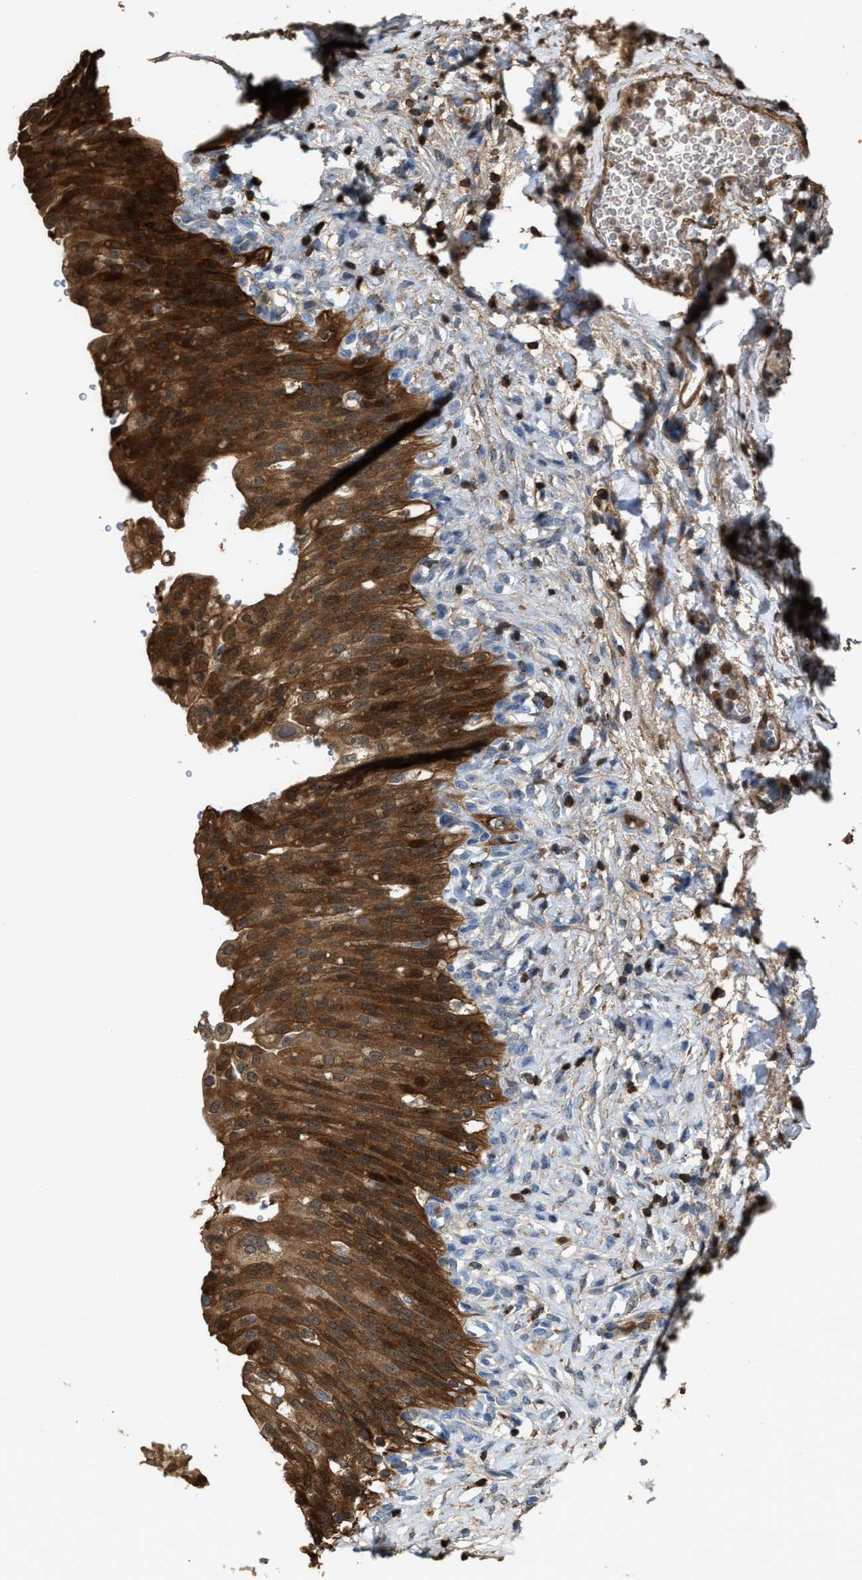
{"staining": {"intensity": "strong", "quantity": ">75%", "location": "cytoplasmic/membranous"}, "tissue": "urinary bladder", "cell_type": "Urothelial cells", "image_type": "normal", "snomed": [{"axis": "morphology", "description": "Urothelial carcinoma, High grade"}, {"axis": "topography", "description": "Urinary bladder"}], "caption": "IHC (DAB (3,3'-diaminobenzidine)) staining of unremarkable human urinary bladder reveals strong cytoplasmic/membranous protein positivity in approximately >75% of urothelial cells.", "gene": "SERPINB5", "patient": {"sex": "male", "age": 46}}